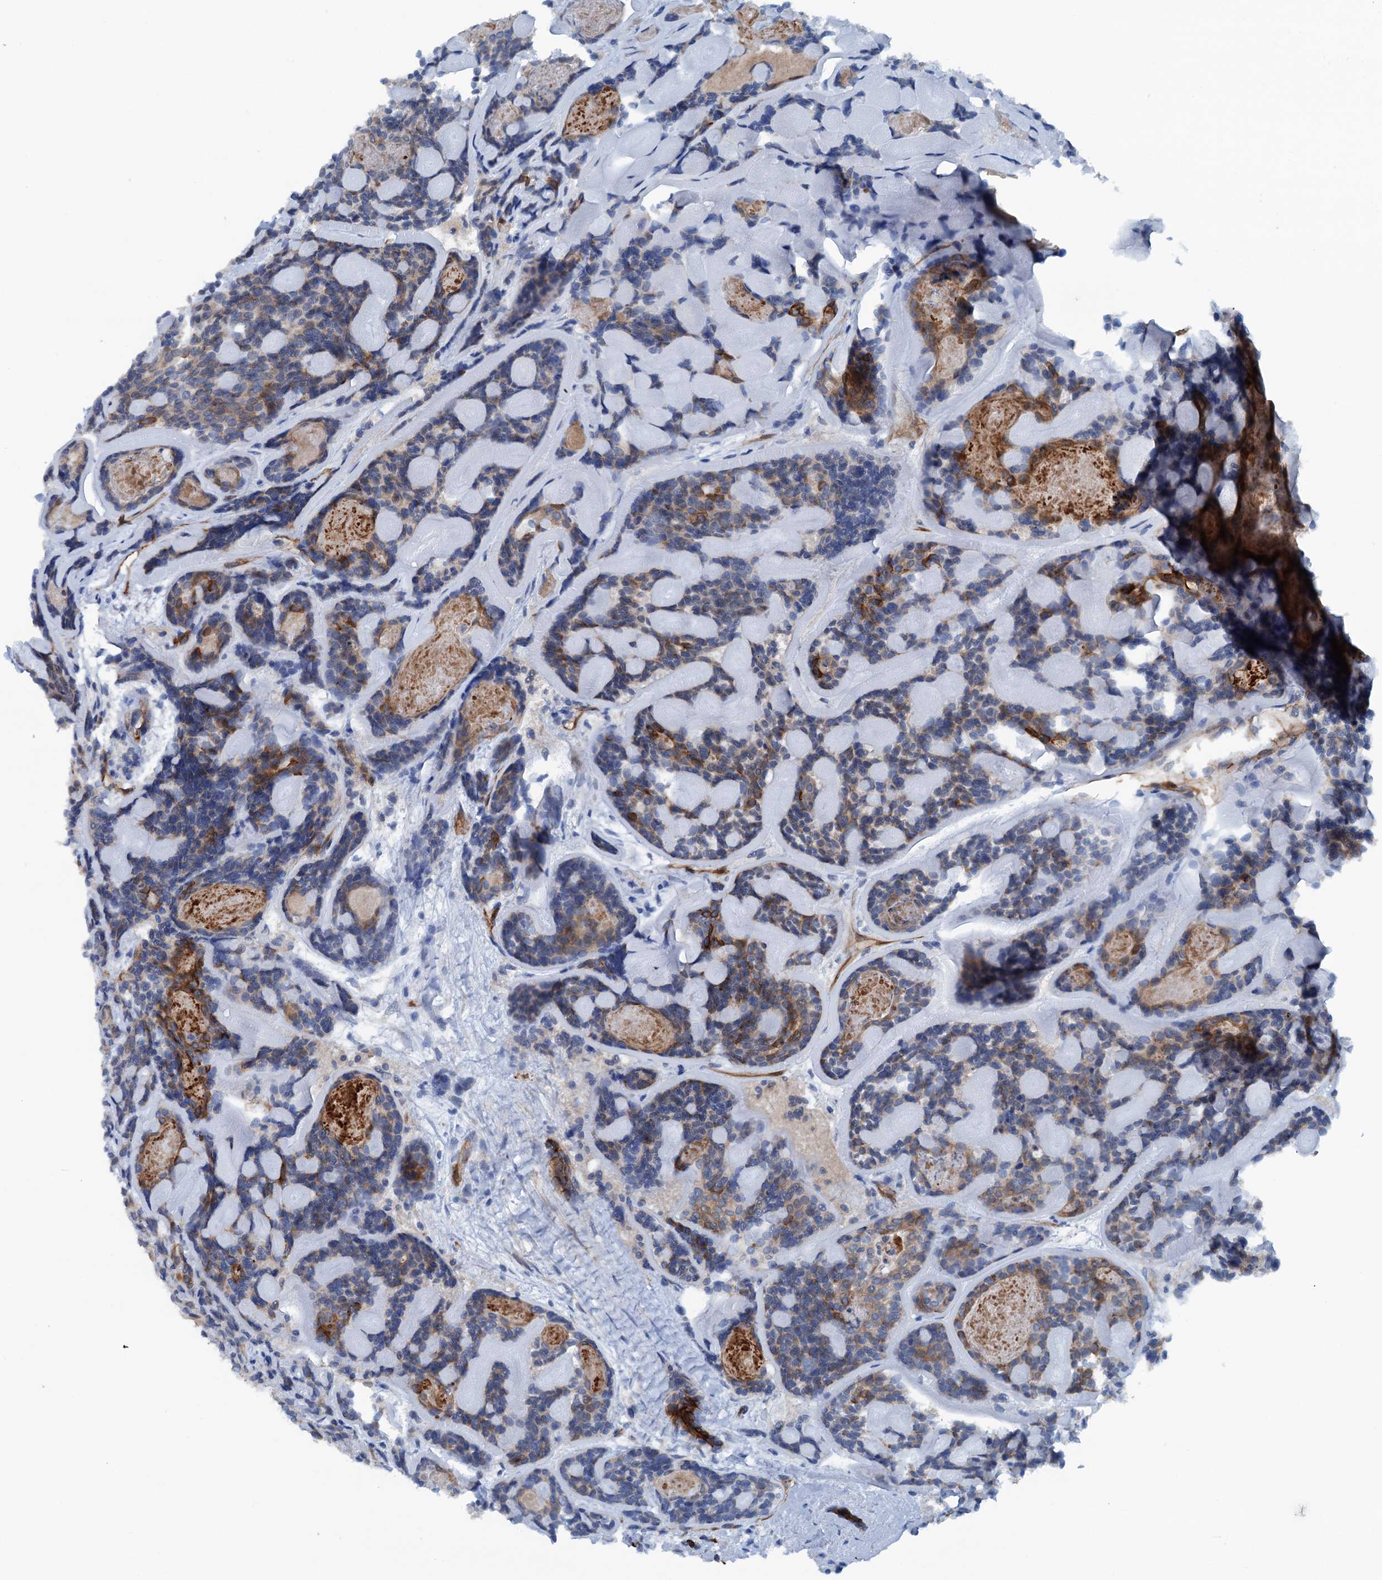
{"staining": {"intensity": "weak", "quantity": "<25%", "location": "cytoplasmic/membranous"}, "tissue": "head and neck cancer", "cell_type": "Tumor cells", "image_type": "cancer", "snomed": [{"axis": "morphology", "description": "Adenocarcinoma, NOS"}, {"axis": "topography", "description": "Salivary gland"}, {"axis": "topography", "description": "Head-Neck"}], "caption": "A high-resolution histopathology image shows immunohistochemistry (IHC) staining of adenocarcinoma (head and neck), which reveals no significant positivity in tumor cells.", "gene": "CALCOCO1", "patient": {"sex": "female", "age": 63}}